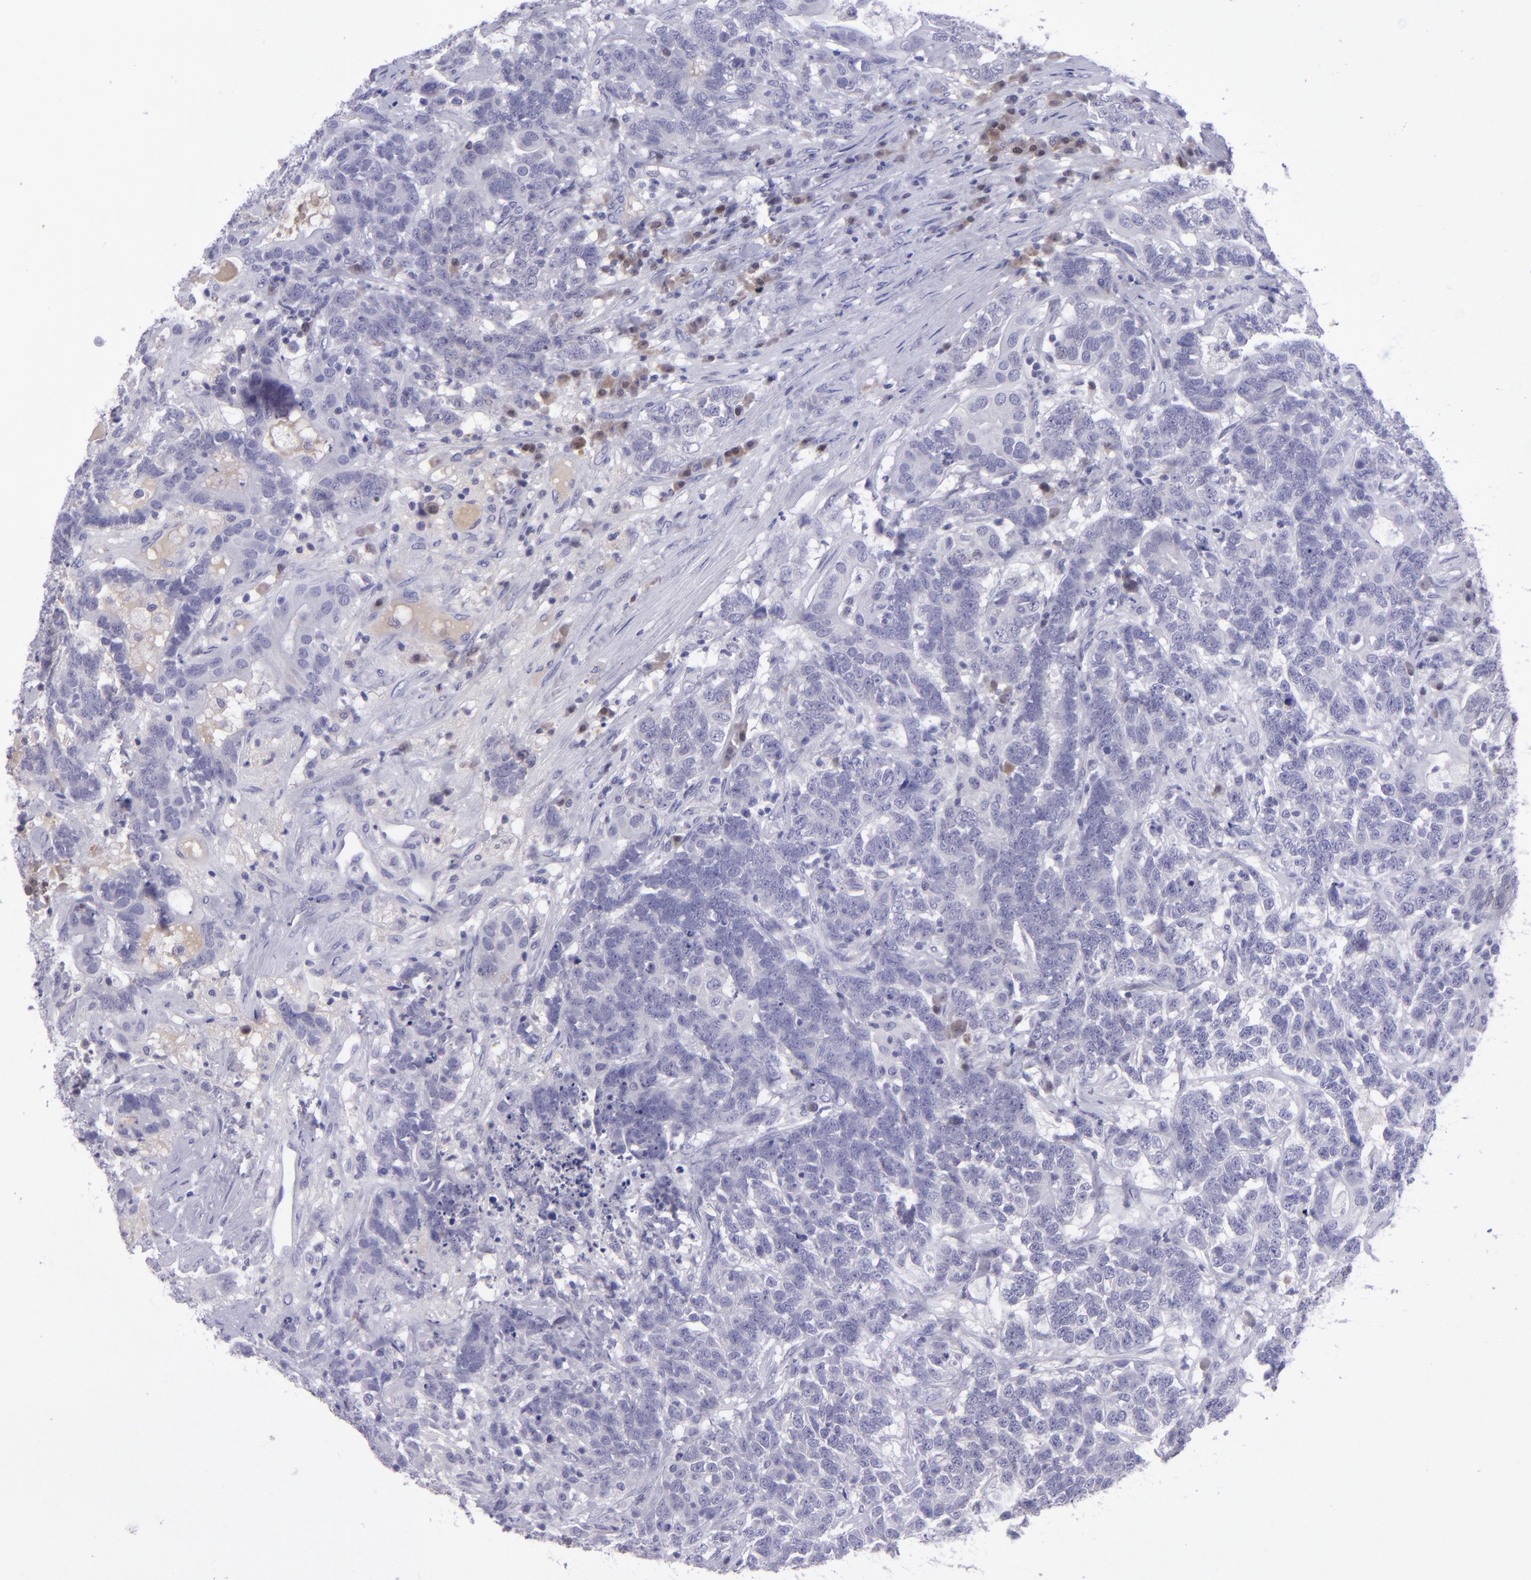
{"staining": {"intensity": "negative", "quantity": "none", "location": "none"}, "tissue": "testis cancer", "cell_type": "Tumor cells", "image_type": "cancer", "snomed": [{"axis": "morphology", "description": "Carcinoma, Embryonal, NOS"}, {"axis": "topography", "description": "Testis"}], "caption": "The micrograph demonstrates no significant positivity in tumor cells of testis embryonal carcinoma.", "gene": "POU2F2", "patient": {"sex": "male", "age": 26}}